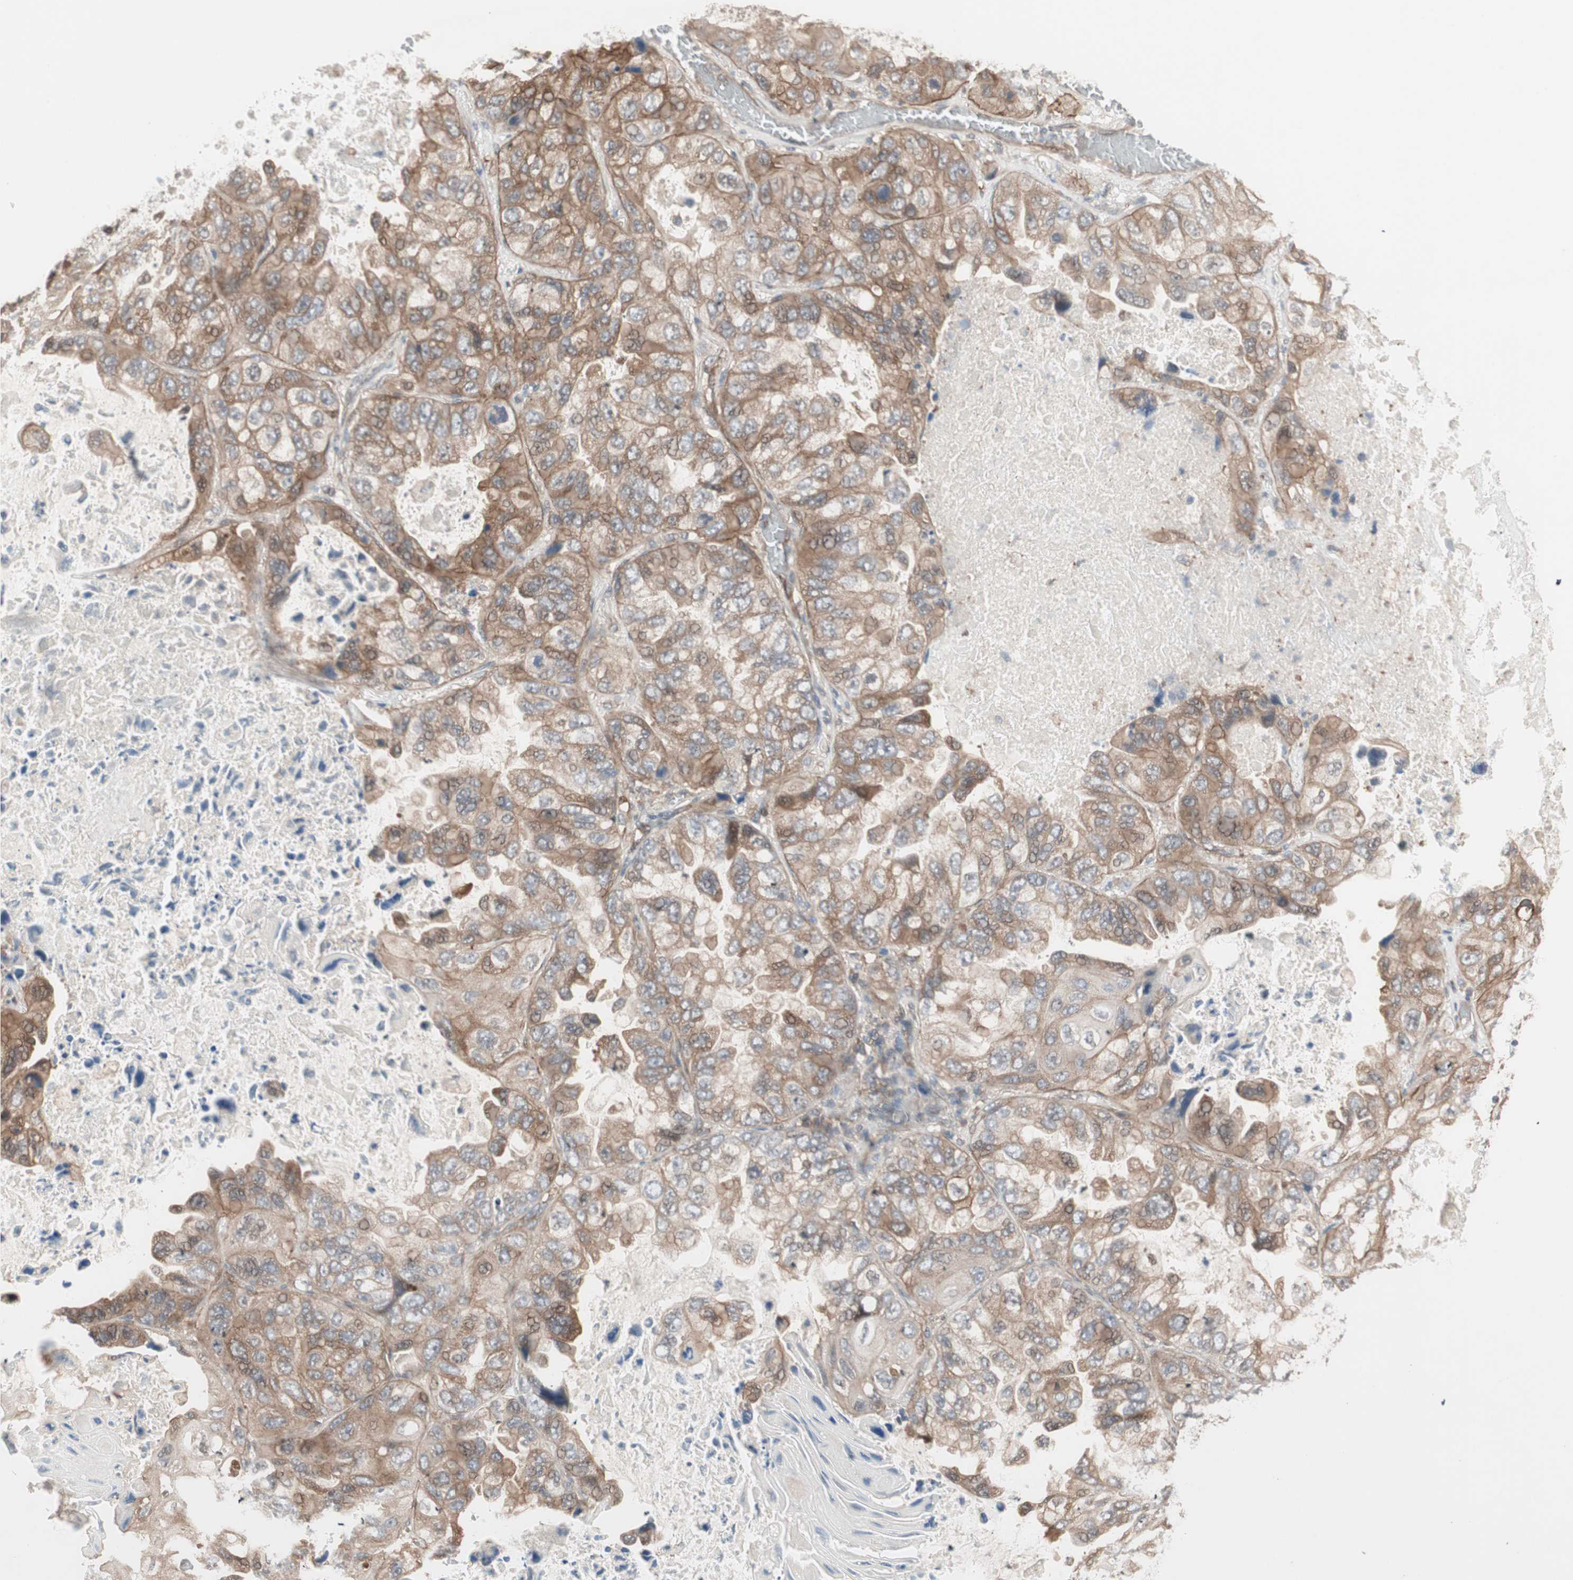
{"staining": {"intensity": "moderate", "quantity": ">75%", "location": "cytoplasmic/membranous"}, "tissue": "lung cancer", "cell_type": "Tumor cells", "image_type": "cancer", "snomed": [{"axis": "morphology", "description": "Squamous cell carcinoma, NOS"}, {"axis": "topography", "description": "Lung"}], "caption": "Immunohistochemistry of human squamous cell carcinoma (lung) demonstrates medium levels of moderate cytoplasmic/membranous expression in about >75% of tumor cells. (DAB (3,3'-diaminobenzidine) = brown stain, brightfield microscopy at high magnification).", "gene": "PFDN1", "patient": {"sex": "female", "age": 73}}